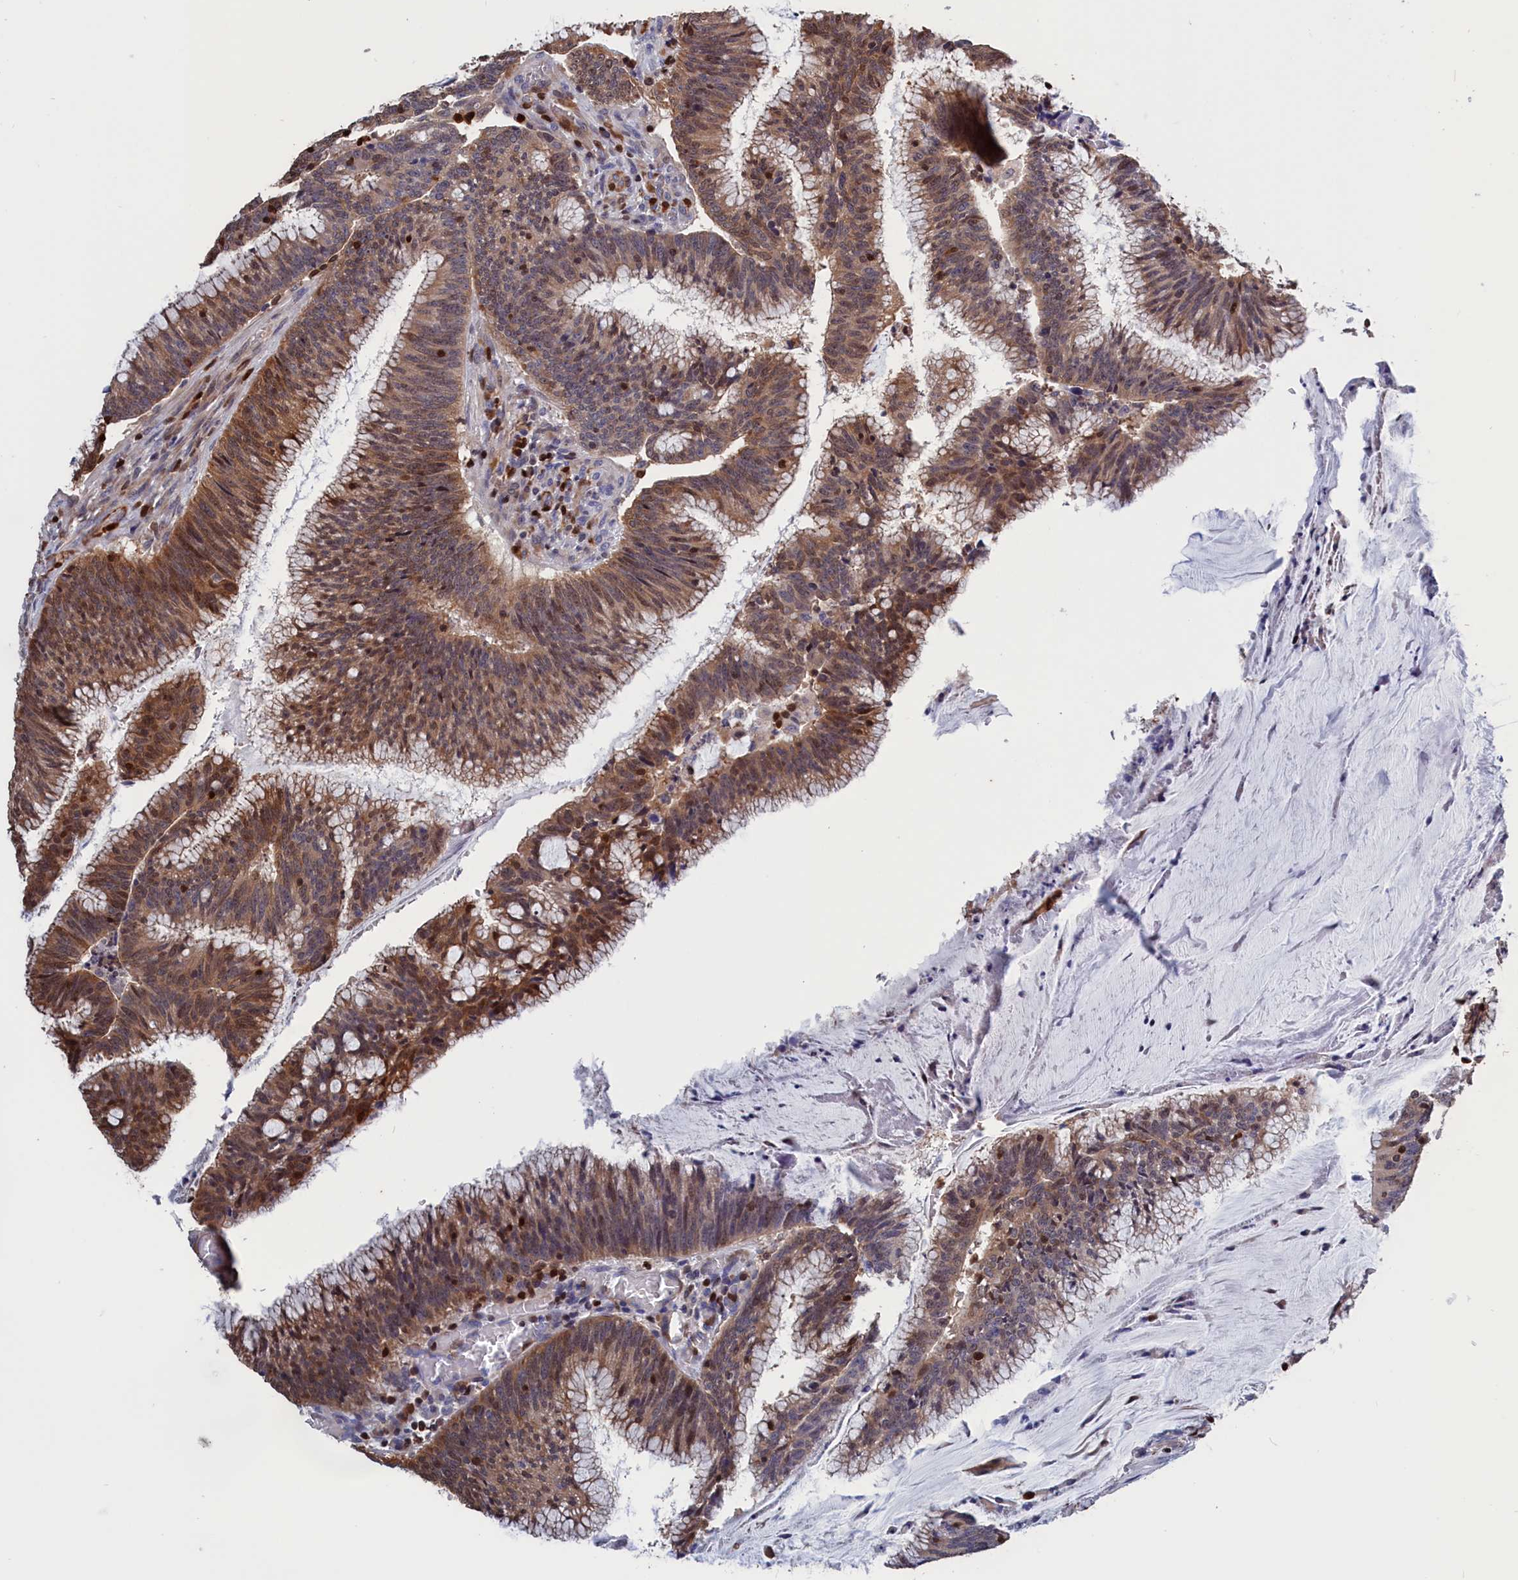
{"staining": {"intensity": "moderate", "quantity": "25%-75%", "location": "cytoplasmic/membranous,nuclear"}, "tissue": "colorectal cancer", "cell_type": "Tumor cells", "image_type": "cancer", "snomed": [{"axis": "morphology", "description": "Adenocarcinoma, NOS"}, {"axis": "topography", "description": "Rectum"}], "caption": "Colorectal cancer (adenocarcinoma) stained with a brown dye exhibits moderate cytoplasmic/membranous and nuclear positive expression in about 25%-75% of tumor cells.", "gene": "CRIP1", "patient": {"sex": "female", "age": 77}}